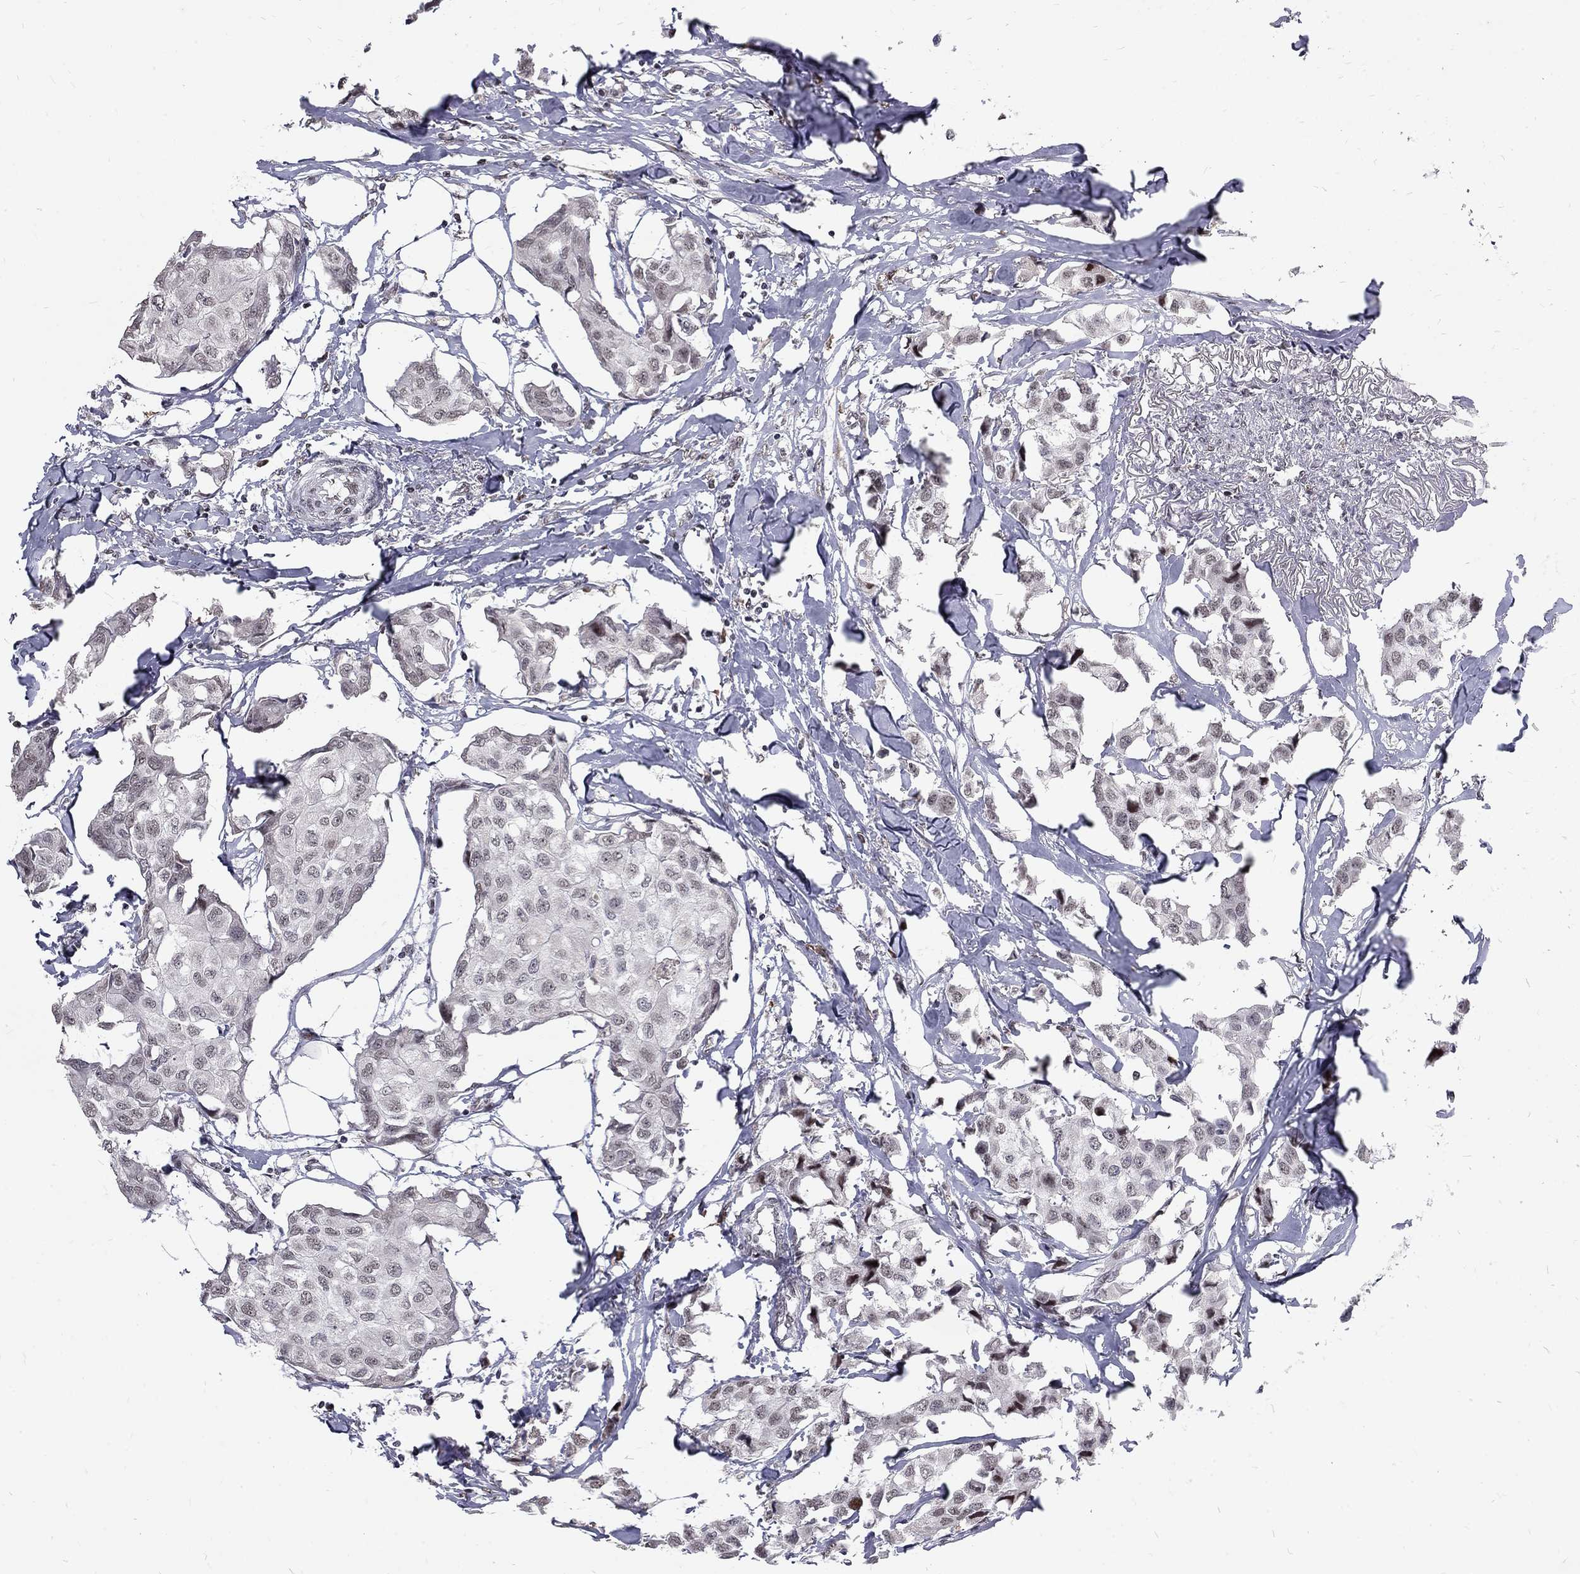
{"staining": {"intensity": "negative", "quantity": "none", "location": "none"}, "tissue": "breast cancer", "cell_type": "Tumor cells", "image_type": "cancer", "snomed": [{"axis": "morphology", "description": "Duct carcinoma"}, {"axis": "topography", "description": "Breast"}], "caption": "An image of human breast cancer (invasive ductal carcinoma) is negative for staining in tumor cells. (DAB (3,3'-diaminobenzidine) IHC, high magnification).", "gene": "TCEAL1", "patient": {"sex": "female", "age": 80}}